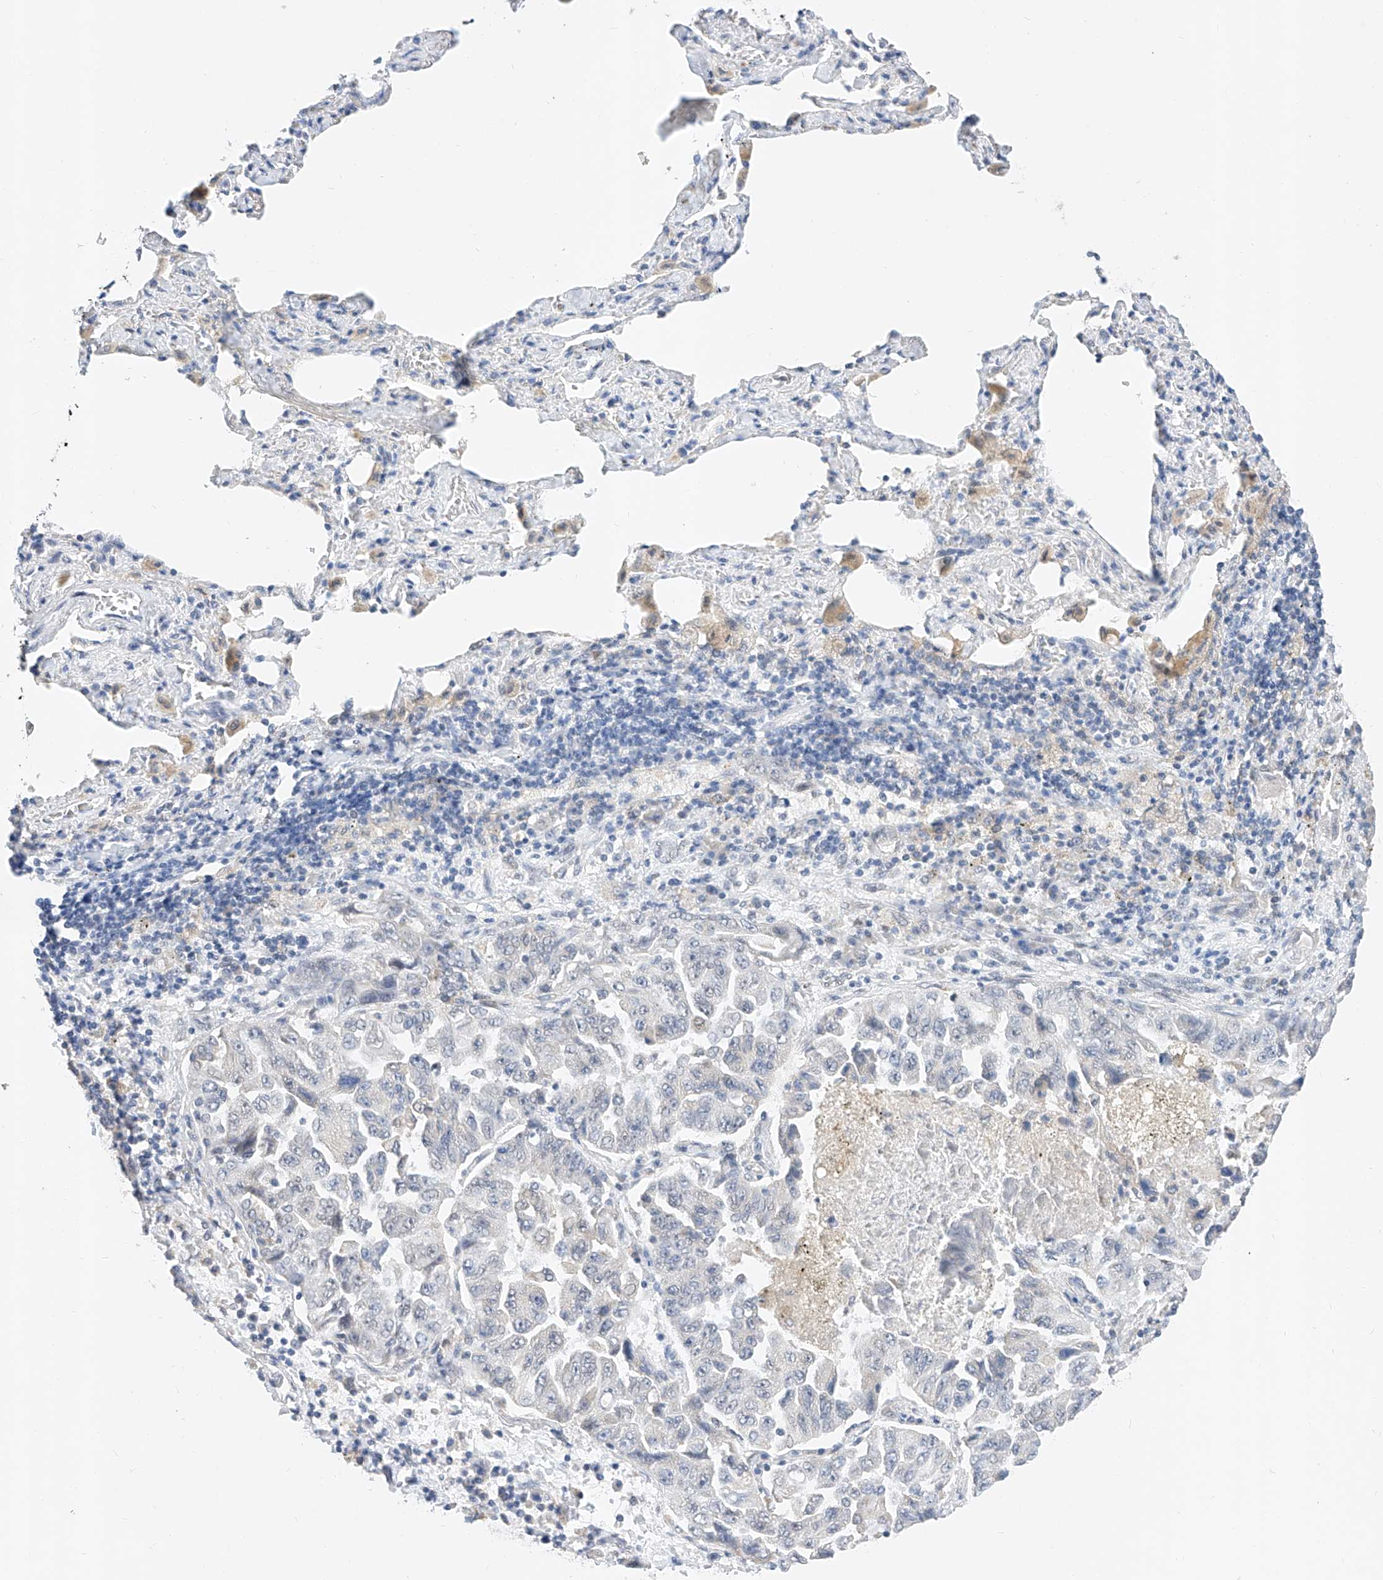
{"staining": {"intensity": "negative", "quantity": "none", "location": "none"}, "tissue": "lung cancer", "cell_type": "Tumor cells", "image_type": "cancer", "snomed": [{"axis": "morphology", "description": "Adenocarcinoma, NOS"}, {"axis": "topography", "description": "Lung"}], "caption": "Lung cancer stained for a protein using IHC reveals no positivity tumor cells.", "gene": "KCNJ1", "patient": {"sex": "female", "age": 51}}